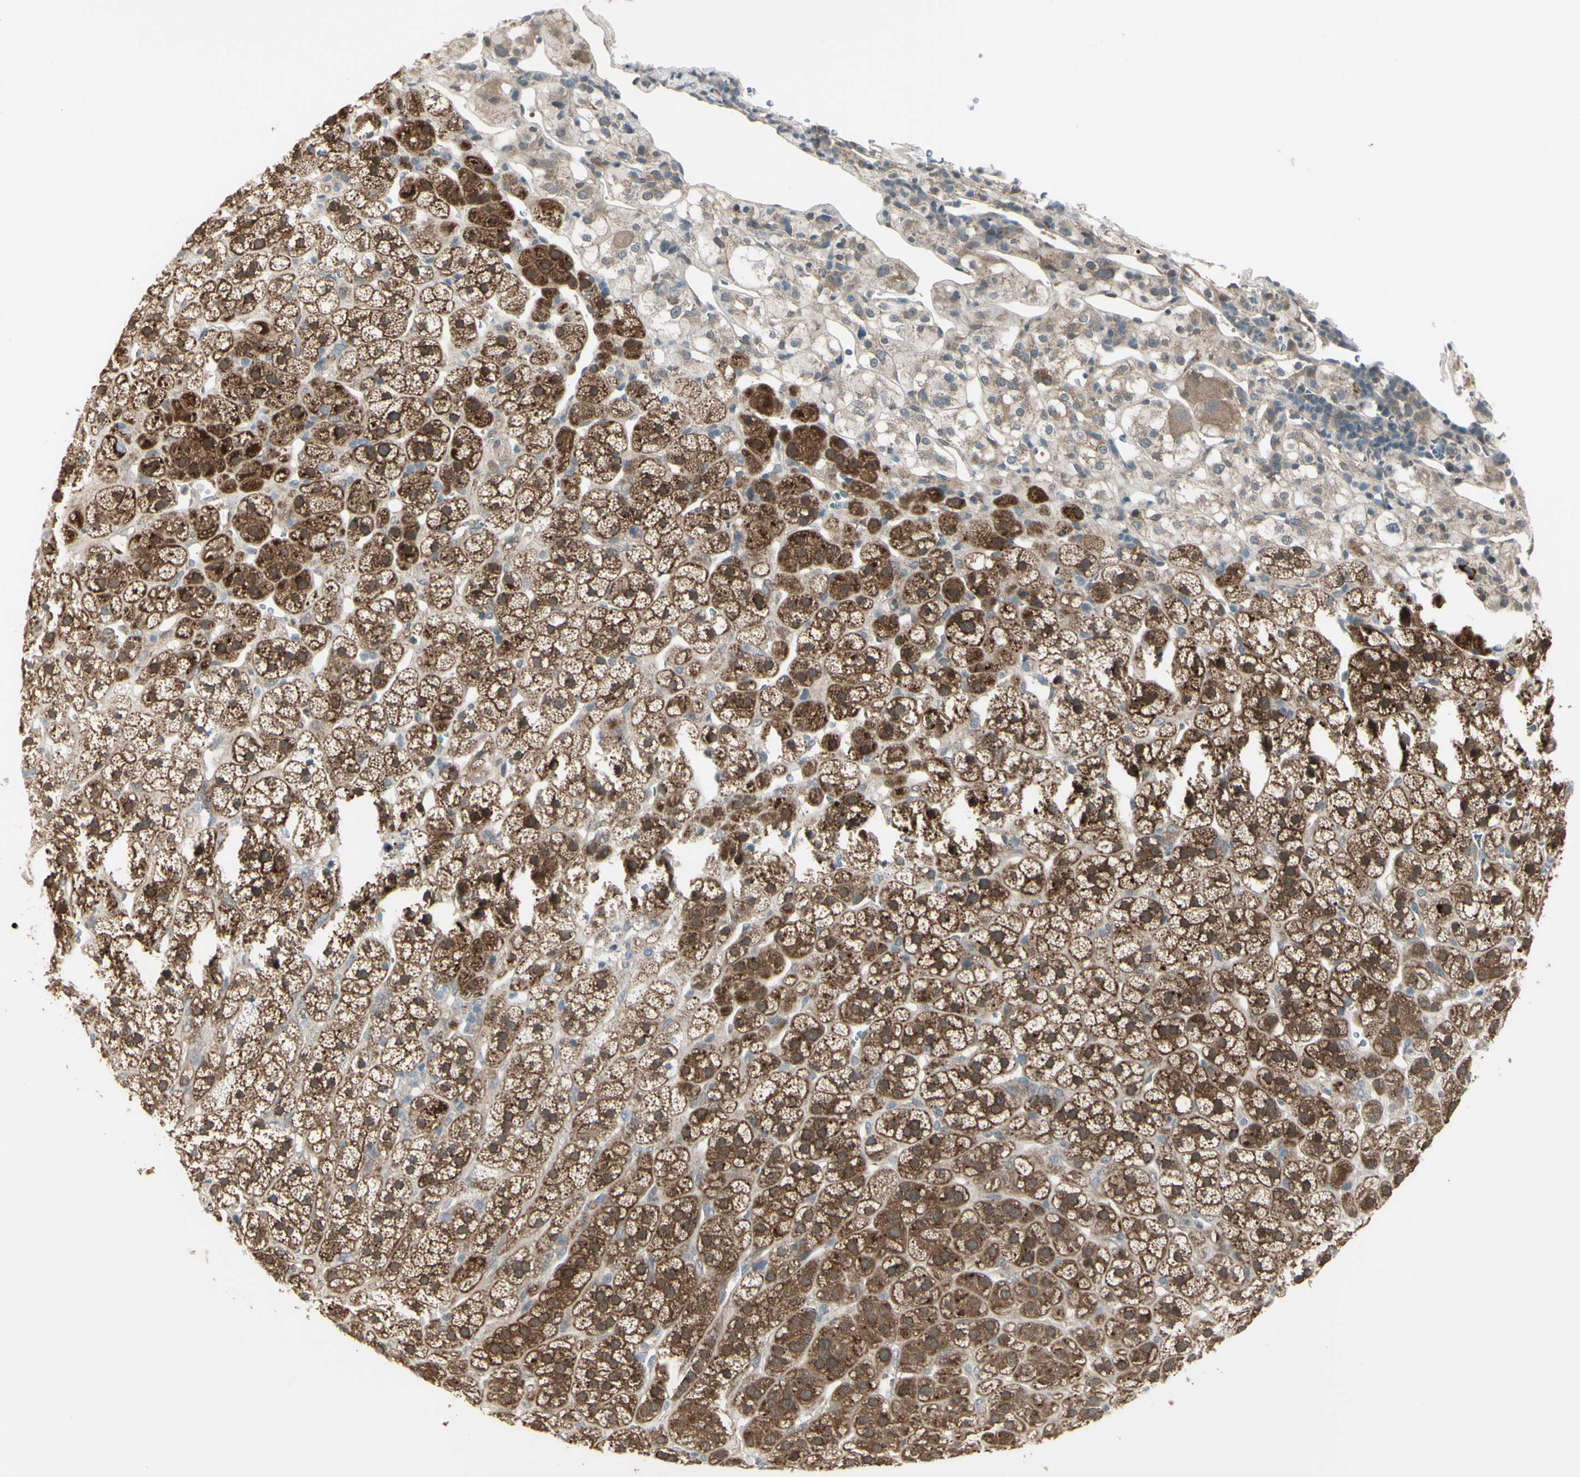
{"staining": {"intensity": "strong", "quantity": "25%-75%", "location": "cytoplasmic/membranous"}, "tissue": "adrenal gland", "cell_type": "Glandular cells", "image_type": "normal", "snomed": [{"axis": "morphology", "description": "Normal tissue, NOS"}, {"axis": "topography", "description": "Adrenal gland"}], "caption": "High-magnification brightfield microscopy of normal adrenal gland stained with DAB (brown) and counterstained with hematoxylin (blue). glandular cells exhibit strong cytoplasmic/membranous expression is seen in about25%-75% of cells.", "gene": "NAXD", "patient": {"sex": "male", "age": 56}}